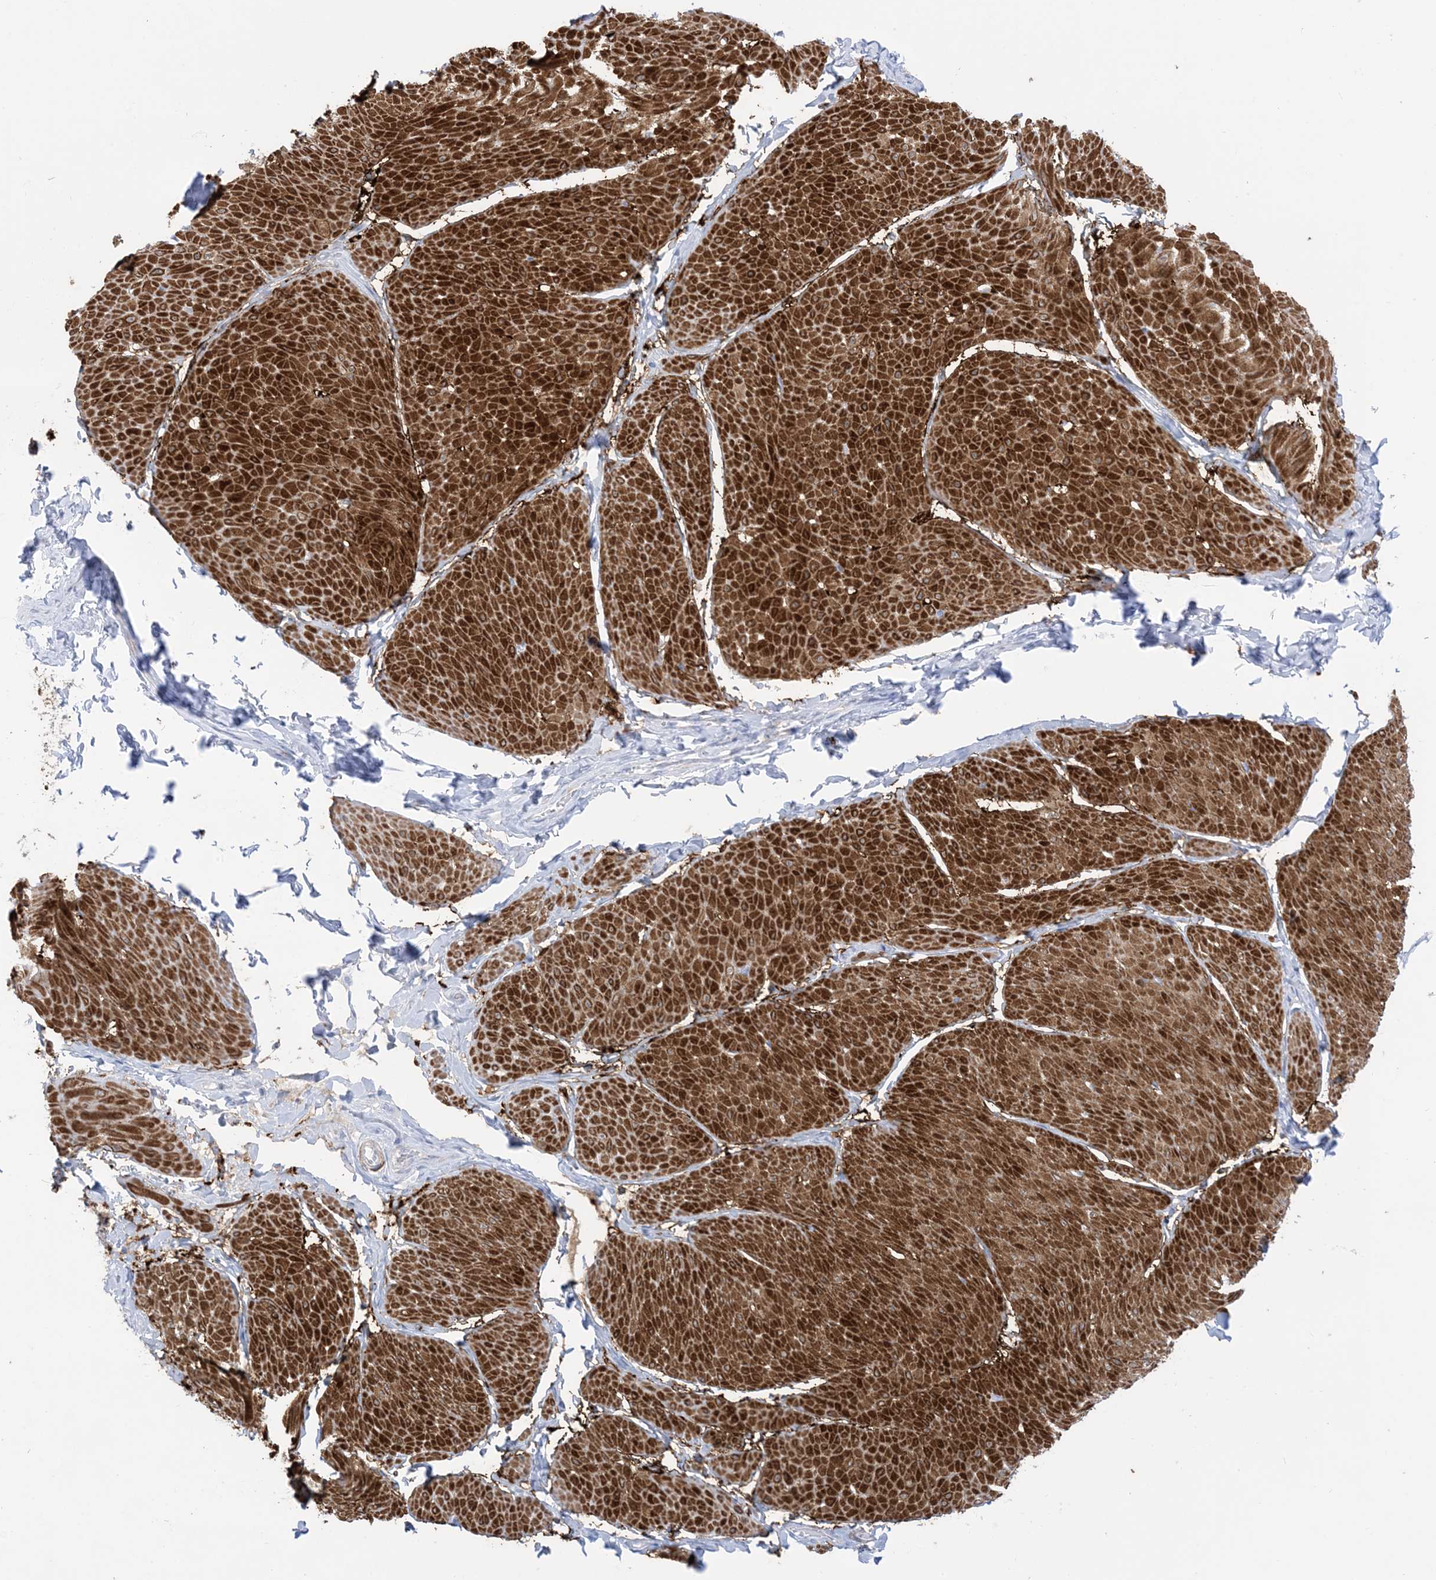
{"staining": {"intensity": "strong", "quantity": ">75%", "location": "cytoplasmic/membranous"}, "tissue": "smooth muscle", "cell_type": "Smooth muscle cells", "image_type": "normal", "snomed": [{"axis": "morphology", "description": "Urothelial carcinoma, High grade"}, {"axis": "topography", "description": "Urinary bladder"}], "caption": "High-power microscopy captured an immunohistochemistry (IHC) micrograph of unremarkable smooth muscle, revealing strong cytoplasmic/membranous positivity in about >75% of smooth muscle cells.", "gene": "MARS2", "patient": {"sex": "male", "age": 46}}